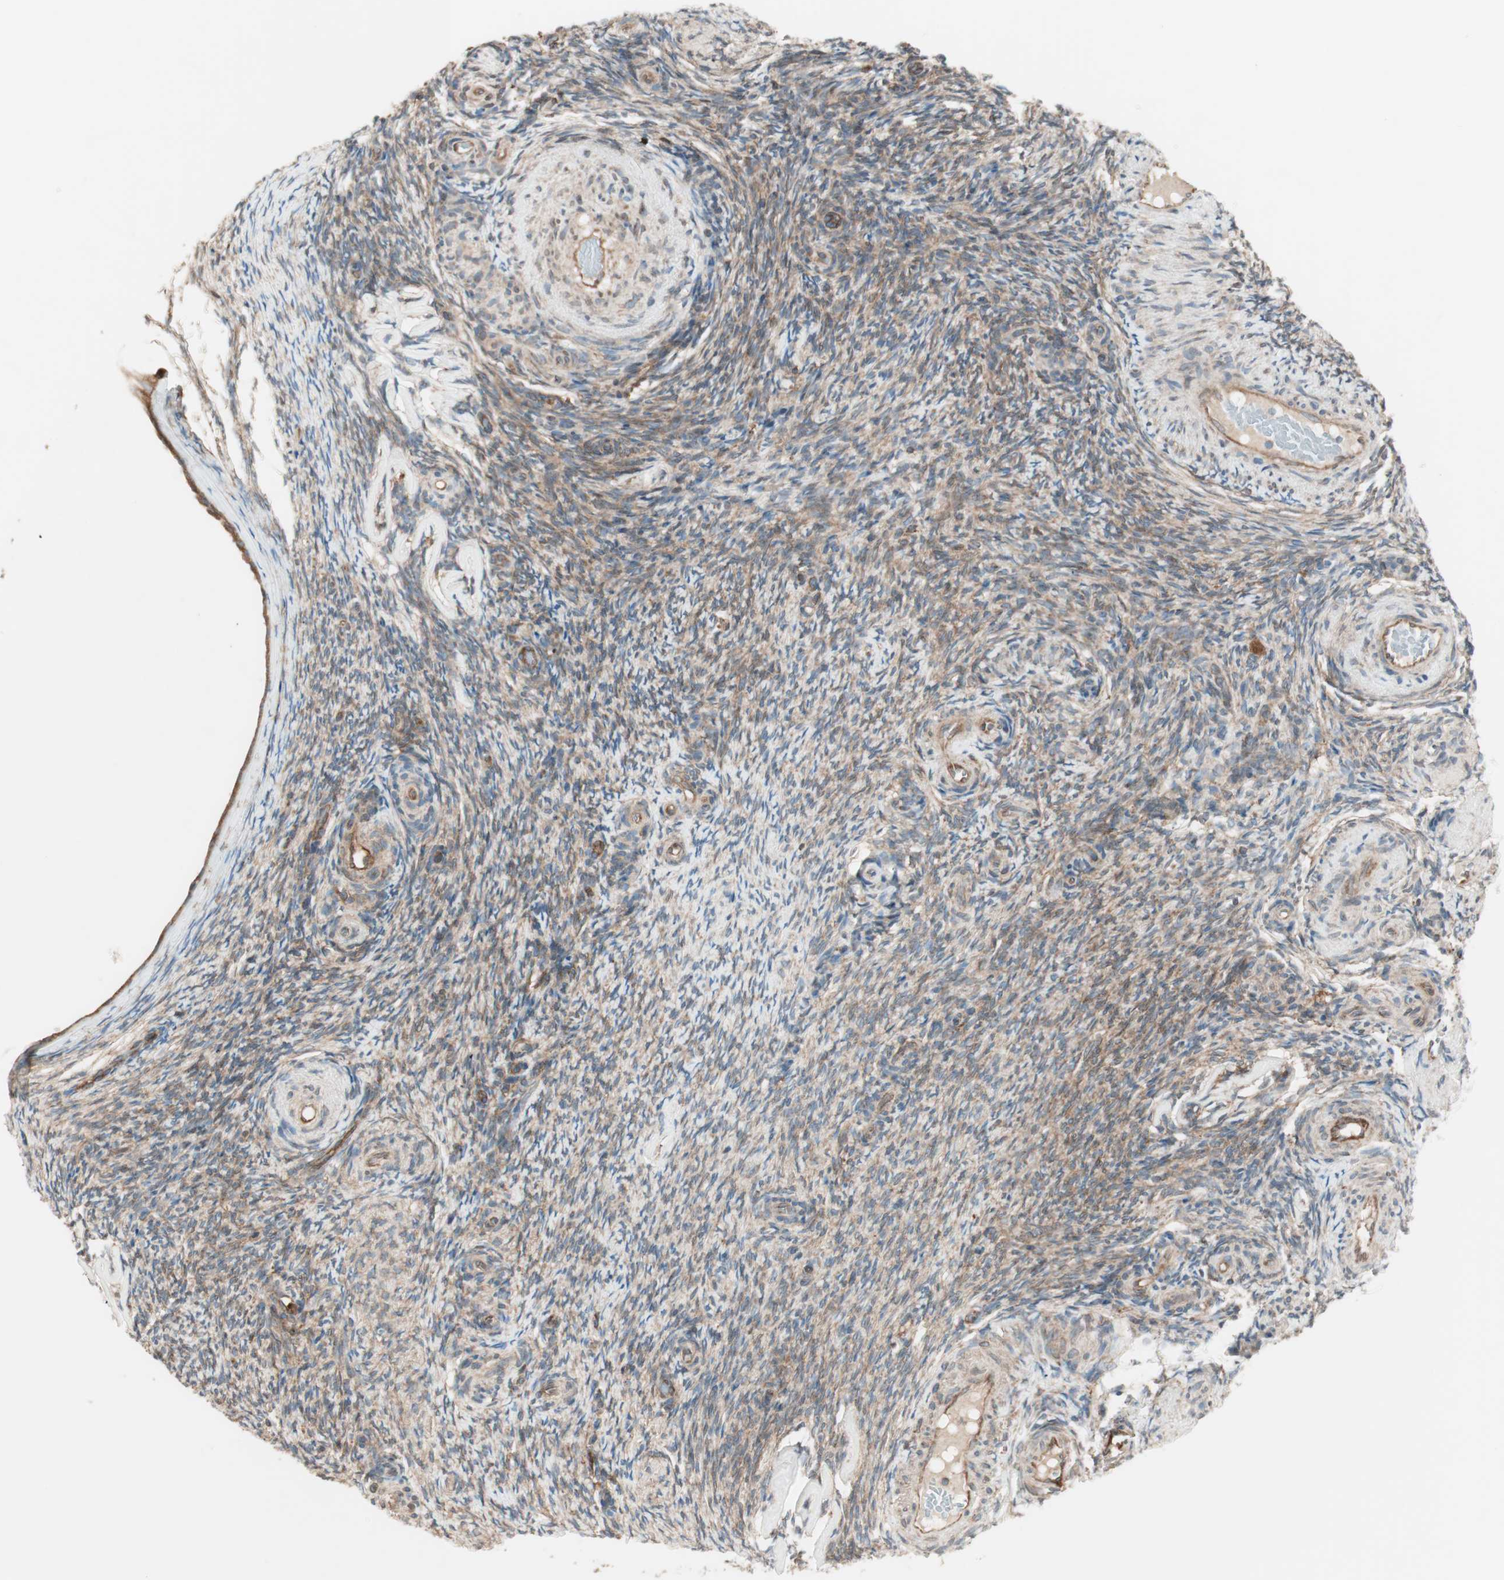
{"staining": {"intensity": "moderate", "quantity": ">75%", "location": "cytoplasmic/membranous"}, "tissue": "ovary", "cell_type": "Ovarian stroma cells", "image_type": "normal", "snomed": [{"axis": "morphology", "description": "Normal tissue, NOS"}, {"axis": "topography", "description": "Ovary"}], "caption": "IHC micrograph of benign ovary: ovary stained using immunohistochemistry displays medium levels of moderate protein expression localized specifically in the cytoplasmic/membranous of ovarian stroma cells, appearing as a cytoplasmic/membranous brown color.", "gene": "RAB5A", "patient": {"sex": "female", "age": 60}}